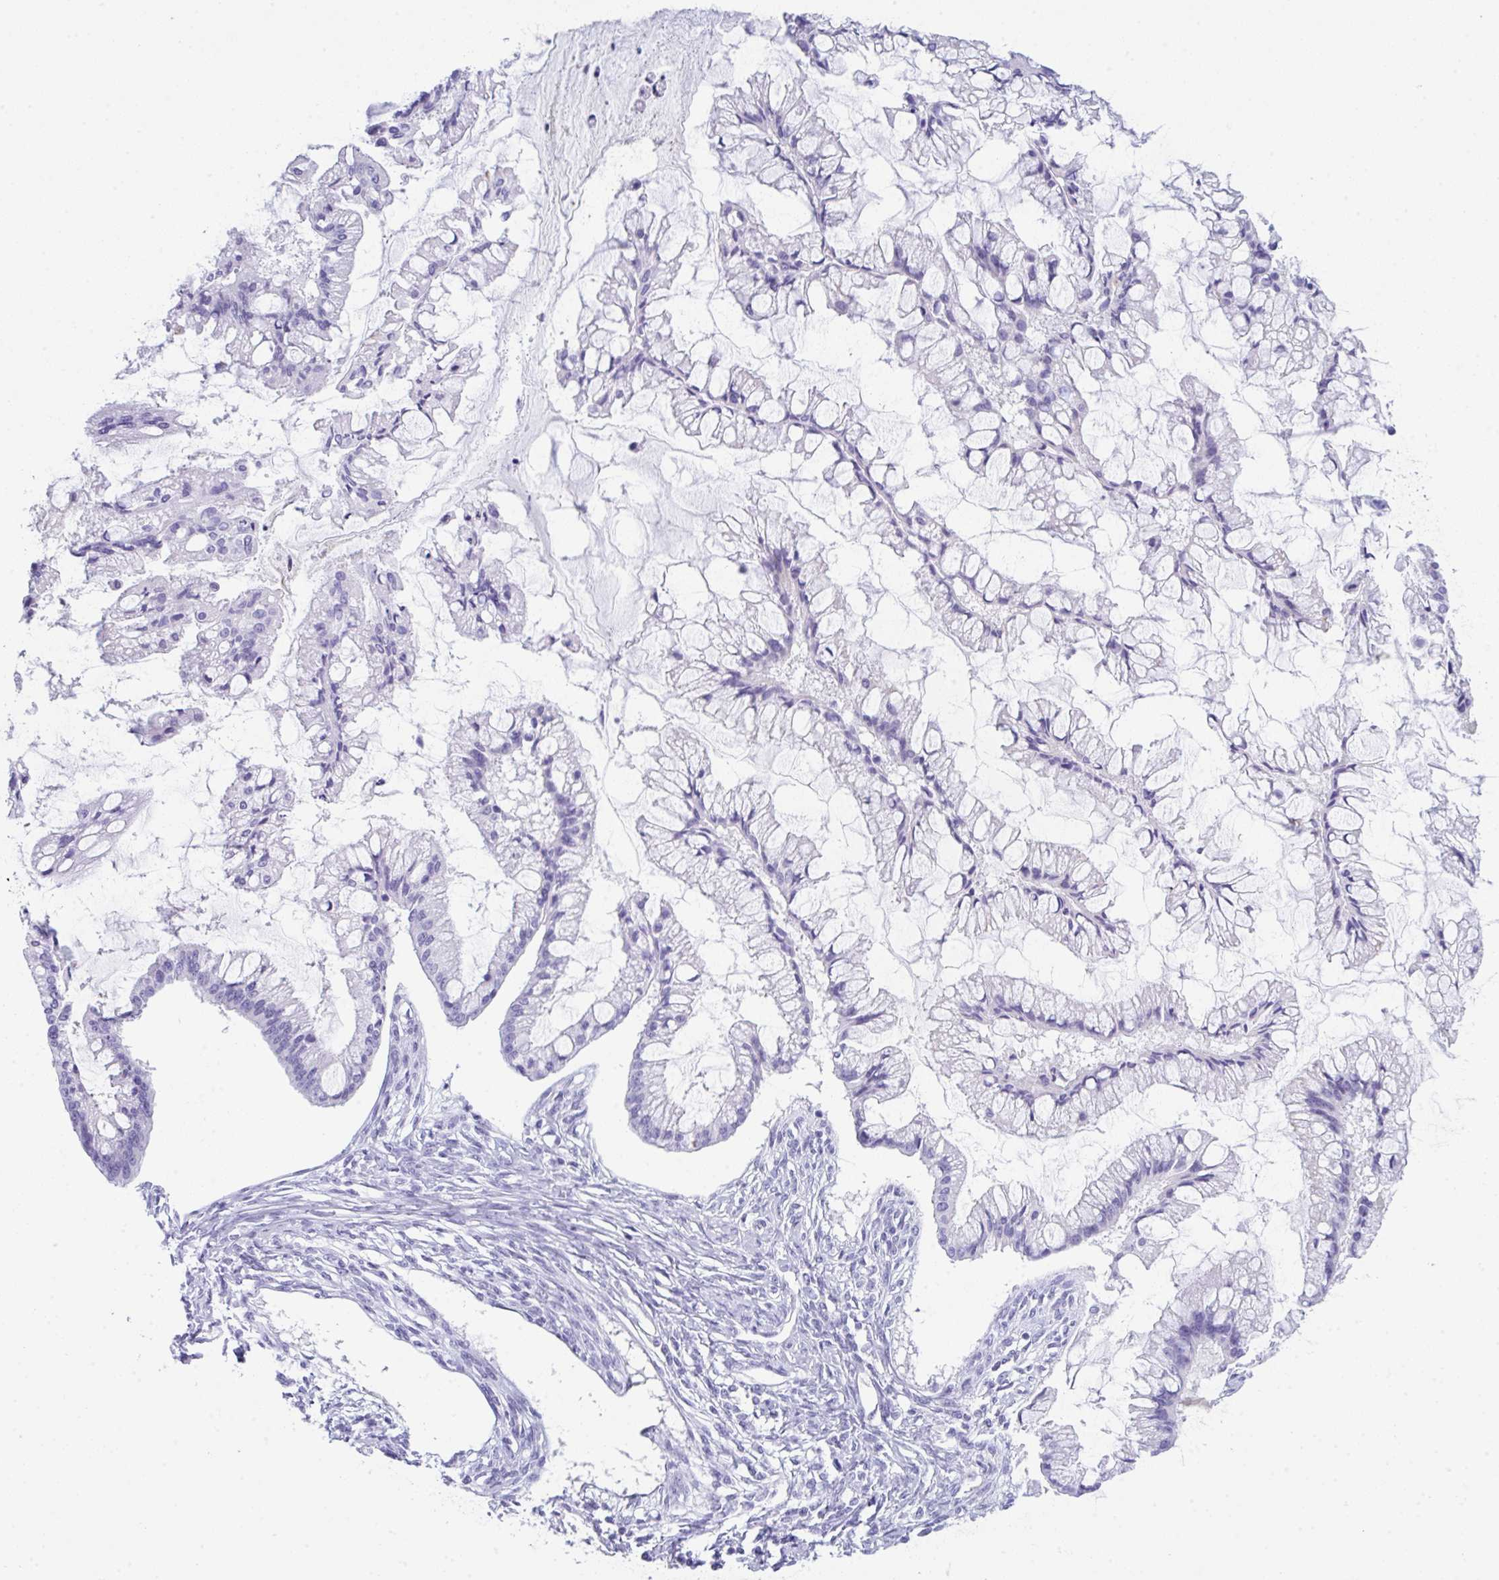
{"staining": {"intensity": "negative", "quantity": "none", "location": "none"}, "tissue": "ovarian cancer", "cell_type": "Tumor cells", "image_type": "cancer", "snomed": [{"axis": "morphology", "description": "Cystadenocarcinoma, mucinous, NOS"}, {"axis": "topography", "description": "Ovary"}], "caption": "This is a histopathology image of immunohistochemistry (IHC) staining of ovarian mucinous cystadenocarcinoma, which shows no staining in tumor cells.", "gene": "JCHAIN", "patient": {"sex": "female", "age": 73}}